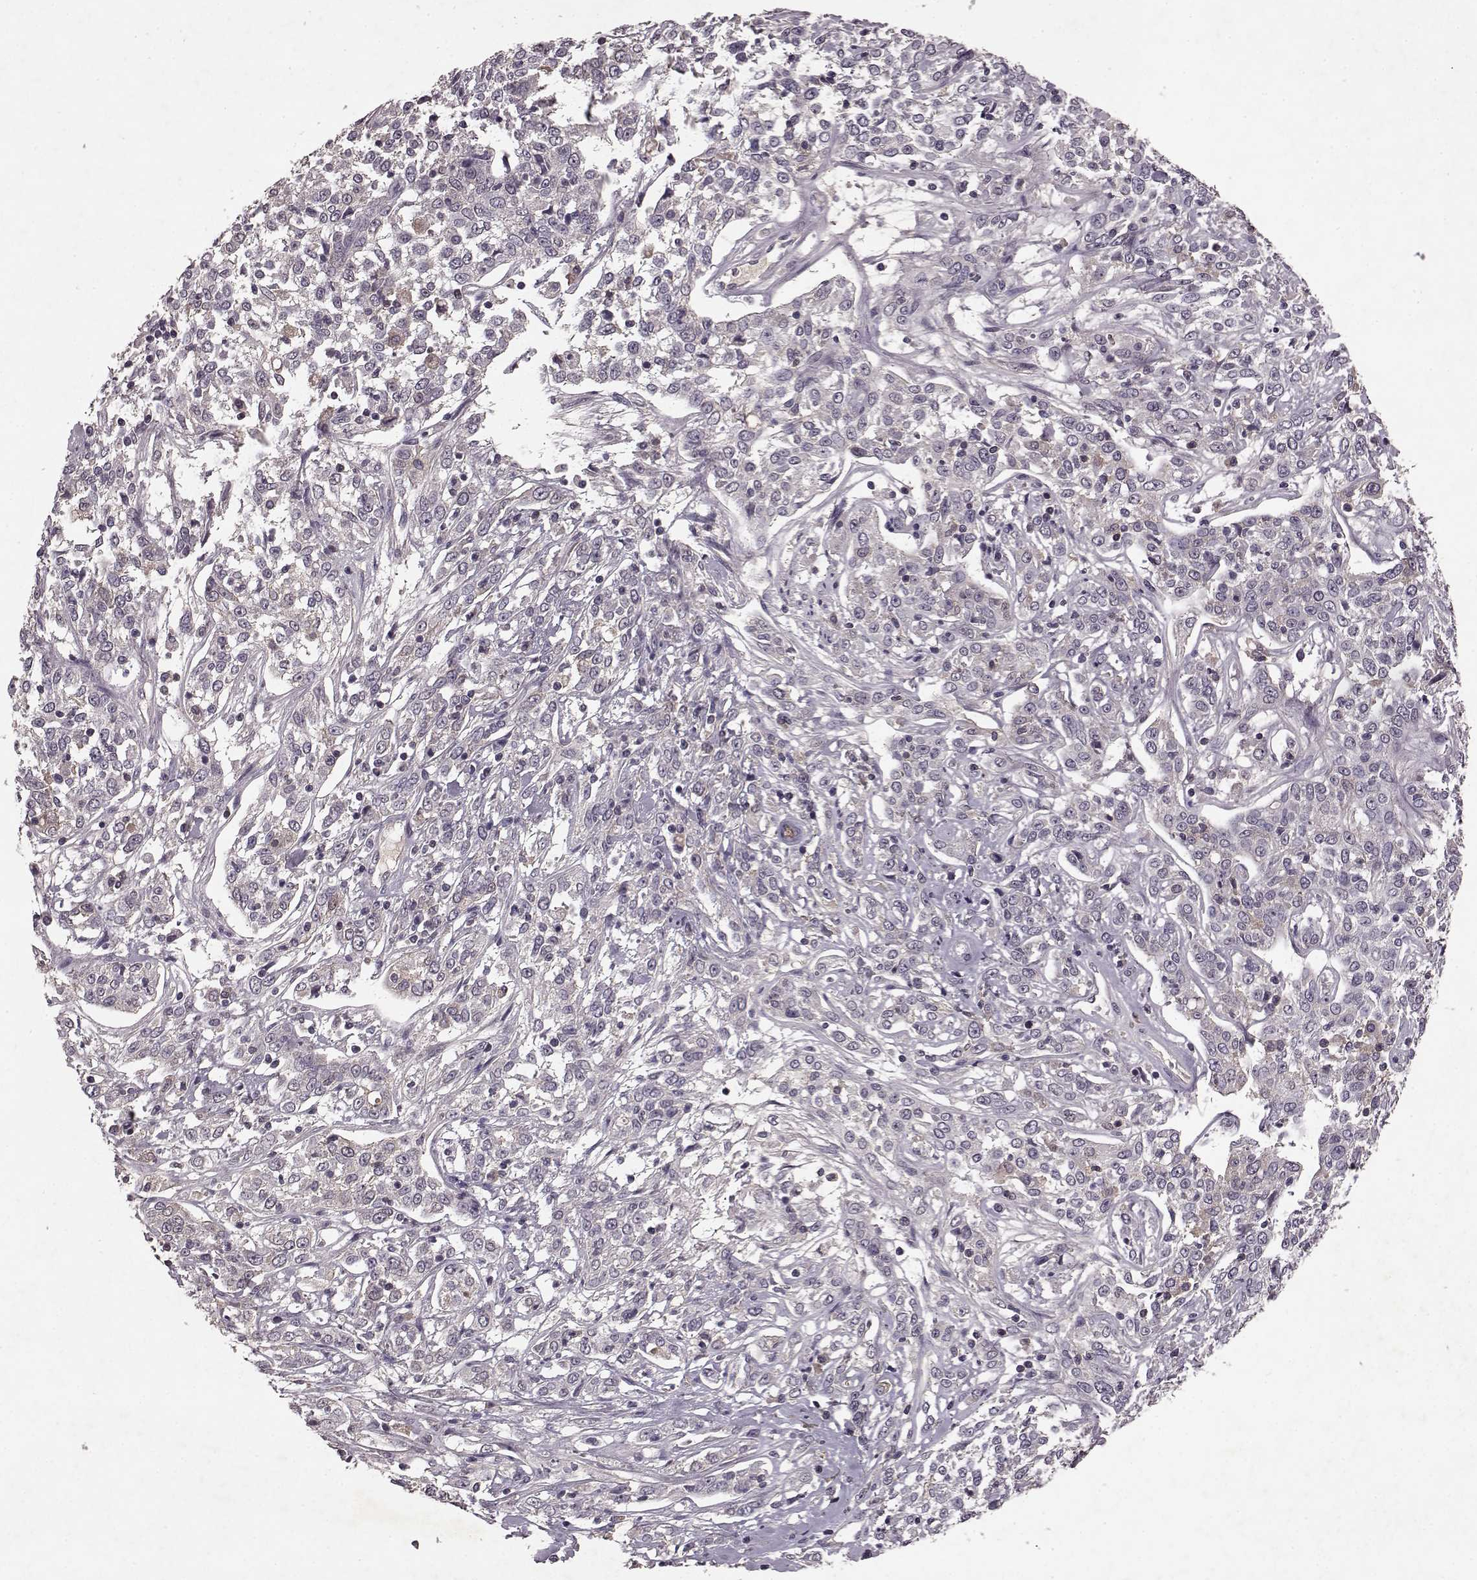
{"staining": {"intensity": "negative", "quantity": "none", "location": "none"}, "tissue": "cervical cancer", "cell_type": "Tumor cells", "image_type": "cancer", "snomed": [{"axis": "morphology", "description": "Adenocarcinoma, NOS"}, {"axis": "topography", "description": "Cervix"}], "caption": "This image is of cervical cancer stained with immunohistochemistry (IHC) to label a protein in brown with the nuclei are counter-stained blue. There is no expression in tumor cells. (Stains: DAB (3,3'-diaminobenzidine) IHC with hematoxylin counter stain, Microscopy: brightfield microscopy at high magnification).", "gene": "FRRS1L", "patient": {"sex": "female", "age": 40}}